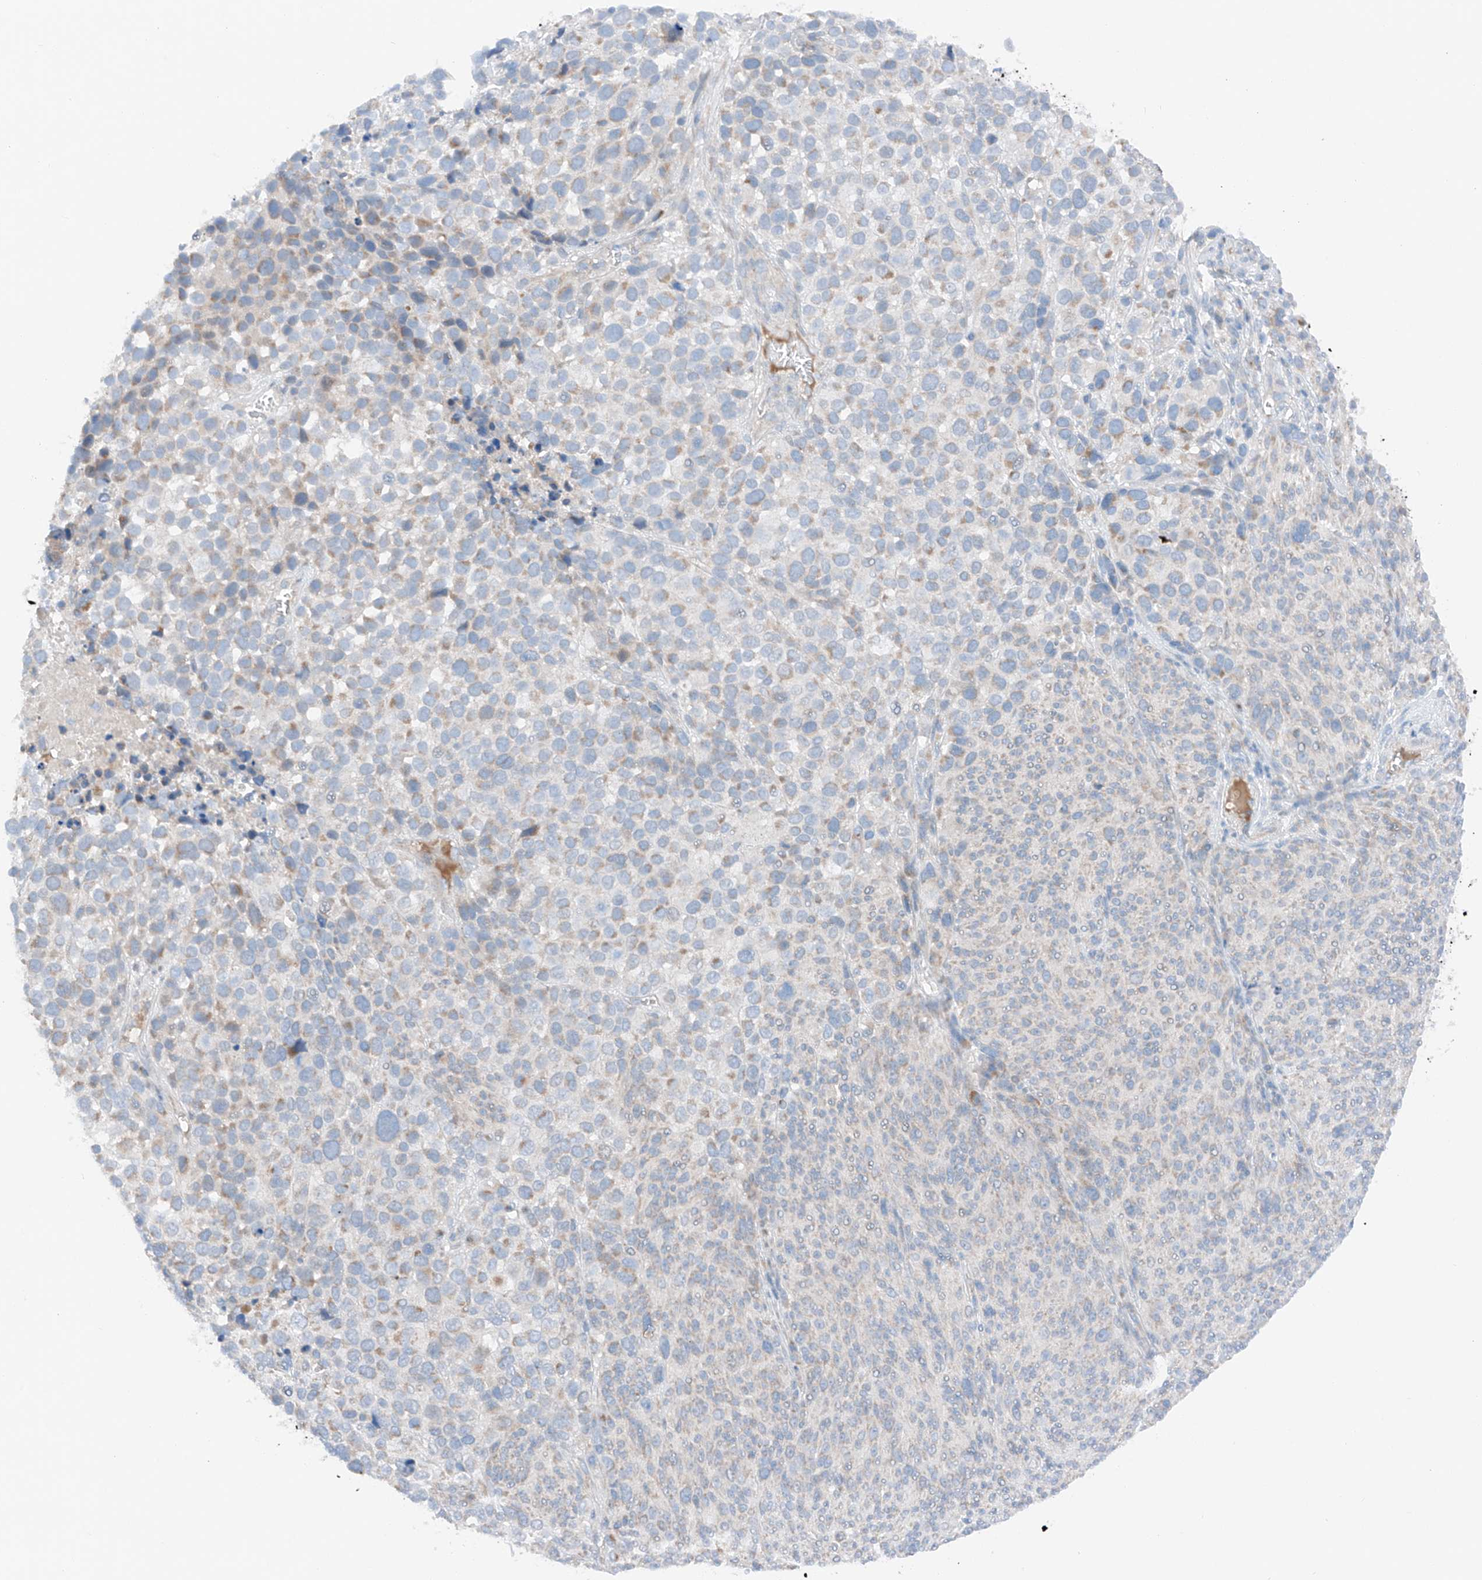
{"staining": {"intensity": "moderate", "quantity": "25%-75%", "location": "cytoplasmic/membranous"}, "tissue": "melanoma", "cell_type": "Tumor cells", "image_type": "cancer", "snomed": [{"axis": "morphology", "description": "Malignant melanoma, NOS"}, {"axis": "topography", "description": "Skin of trunk"}], "caption": "A micrograph showing moderate cytoplasmic/membranous staining in approximately 25%-75% of tumor cells in malignant melanoma, as visualized by brown immunohistochemical staining.", "gene": "MRAP", "patient": {"sex": "male", "age": 71}}